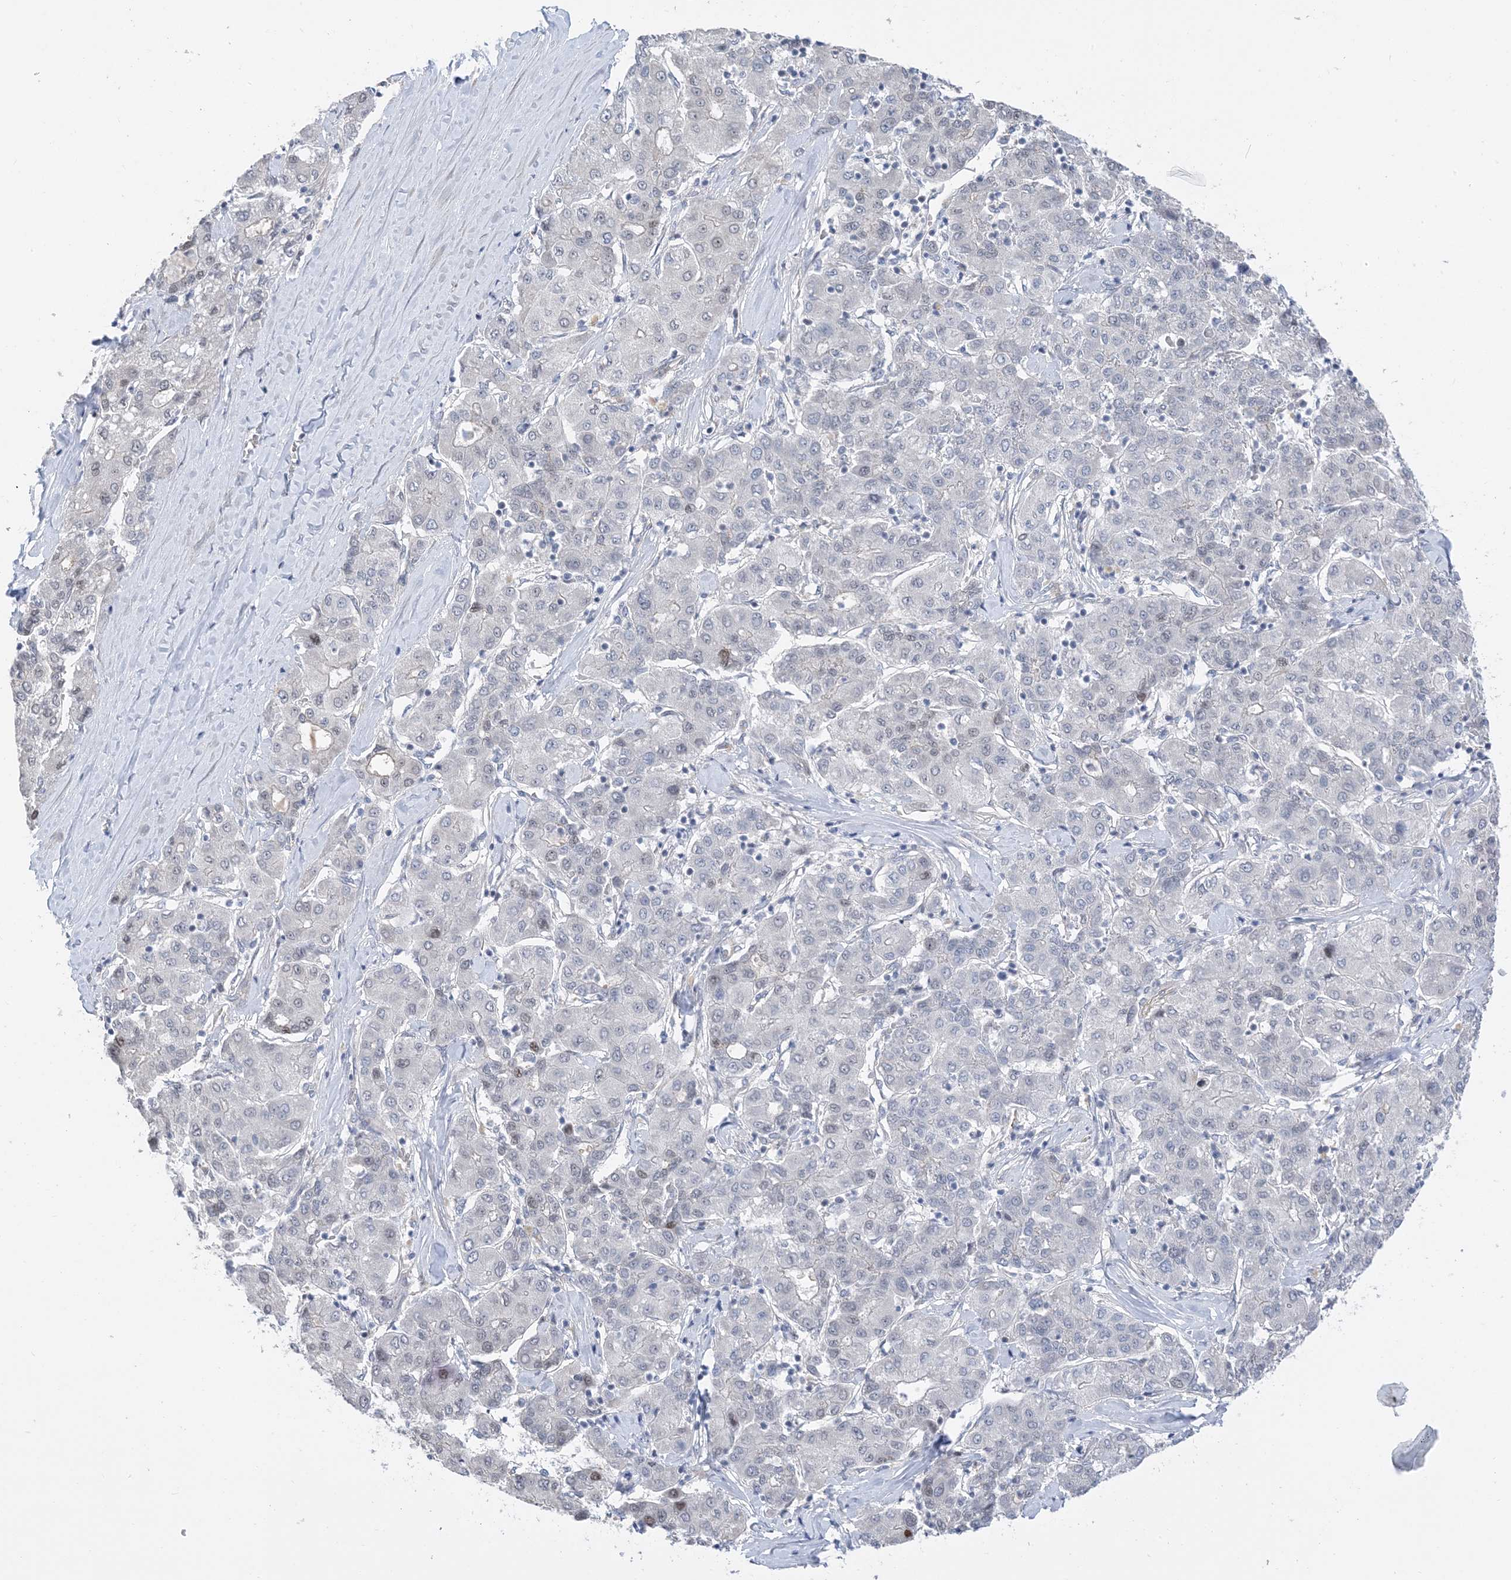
{"staining": {"intensity": "negative", "quantity": "none", "location": "none"}, "tissue": "liver cancer", "cell_type": "Tumor cells", "image_type": "cancer", "snomed": [{"axis": "morphology", "description": "Carcinoma, Hepatocellular, NOS"}, {"axis": "topography", "description": "Liver"}], "caption": "Immunohistochemistry histopathology image of neoplastic tissue: human liver cancer (hepatocellular carcinoma) stained with DAB exhibits no significant protein expression in tumor cells. (DAB (3,3'-diaminobenzidine) immunohistochemistry (IHC) with hematoxylin counter stain).", "gene": "IL36B", "patient": {"sex": "male", "age": 65}}